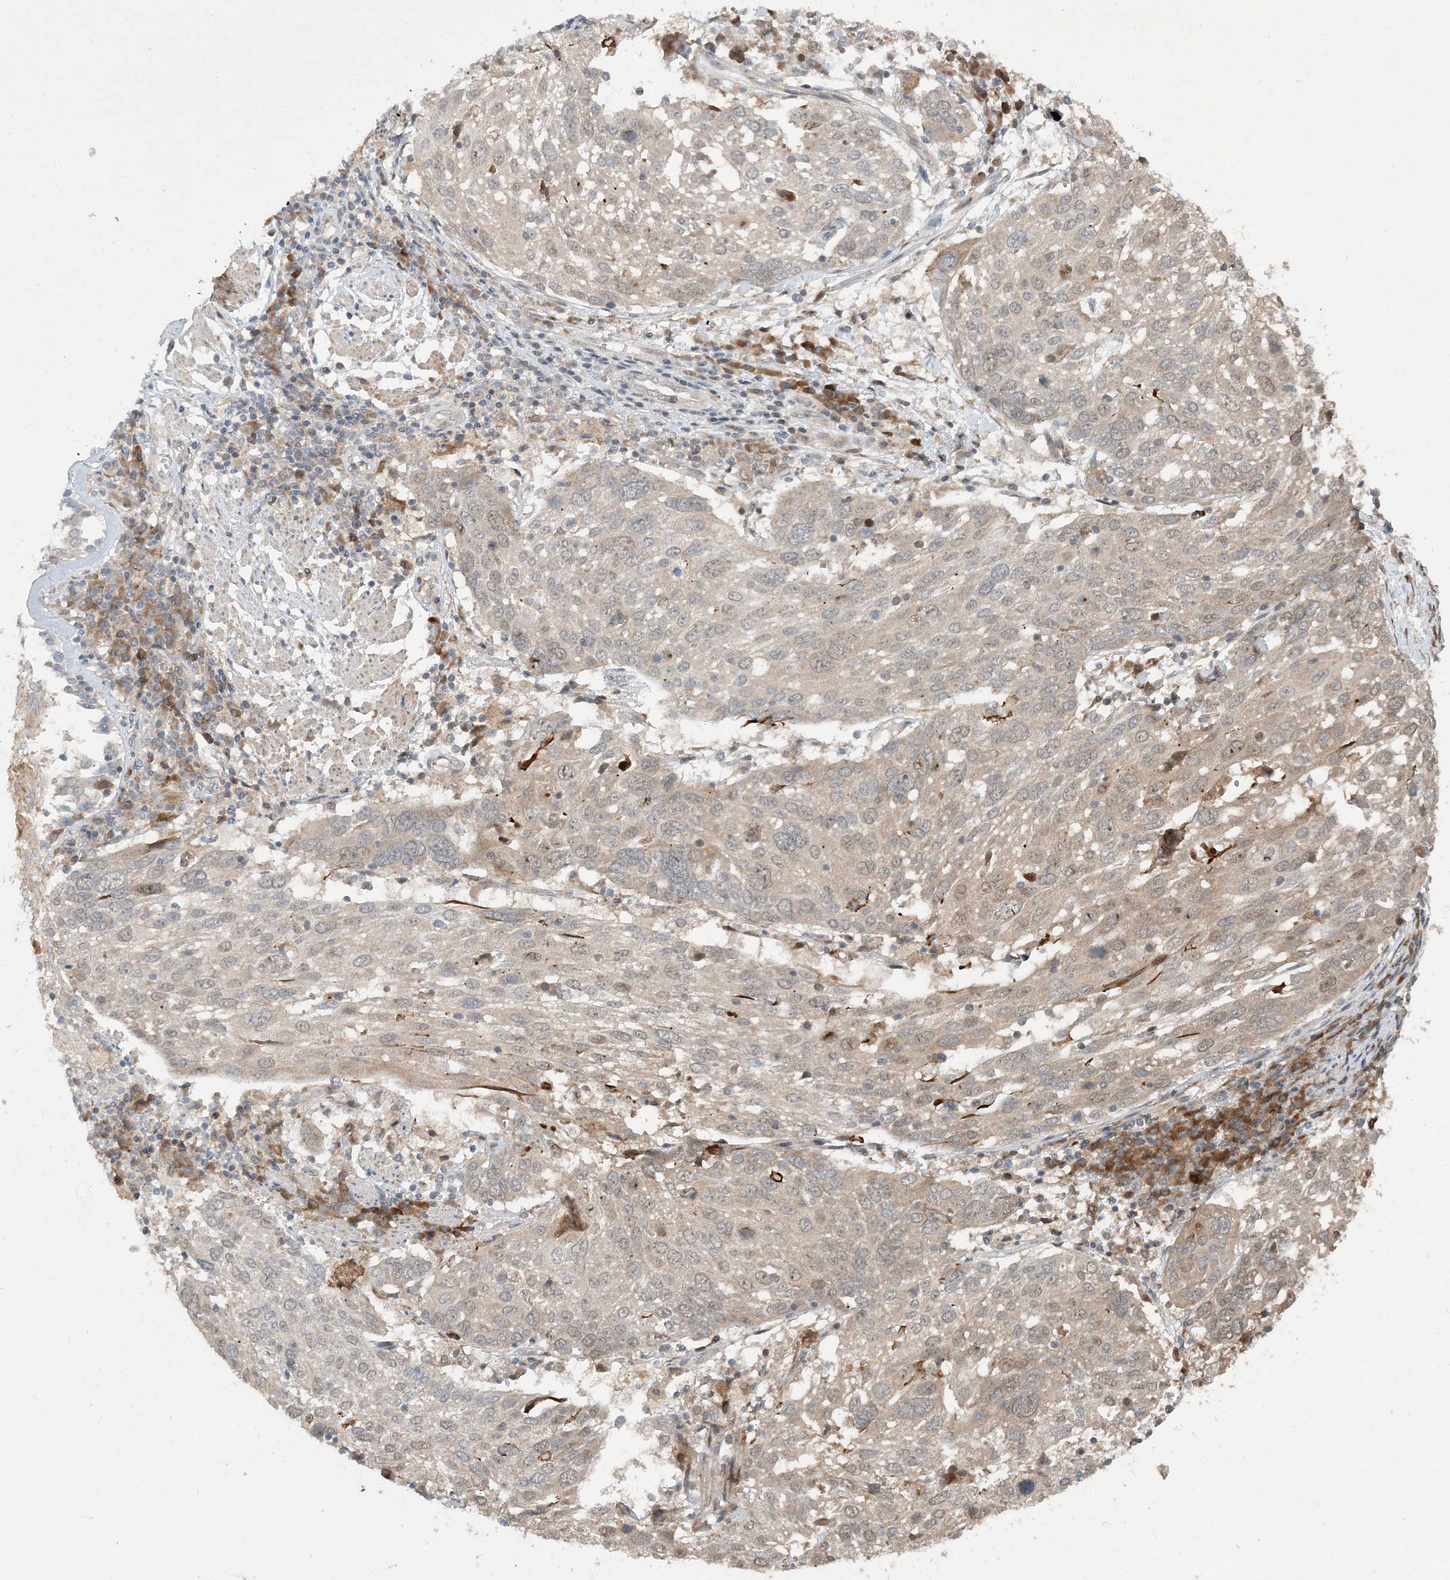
{"staining": {"intensity": "negative", "quantity": "none", "location": "none"}, "tissue": "lung cancer", "cell_type": "Tumor cells", "image_type": "cancer", "snomed": [{"axis": "morphology", "description": "Squamous cell carcinoma, NOS"}, {"axis": "topography", "description": "Lung"}], "caption": "An immunohistochemistry (IHC) histopathology image of lung cancer (squamous cell carcinoma) is shown. There is no staining in tumor cells of lung cancer (squamous cell carcinoma).", "gene": "UBR3", "patient": {"sex": "male", "age": 65}}